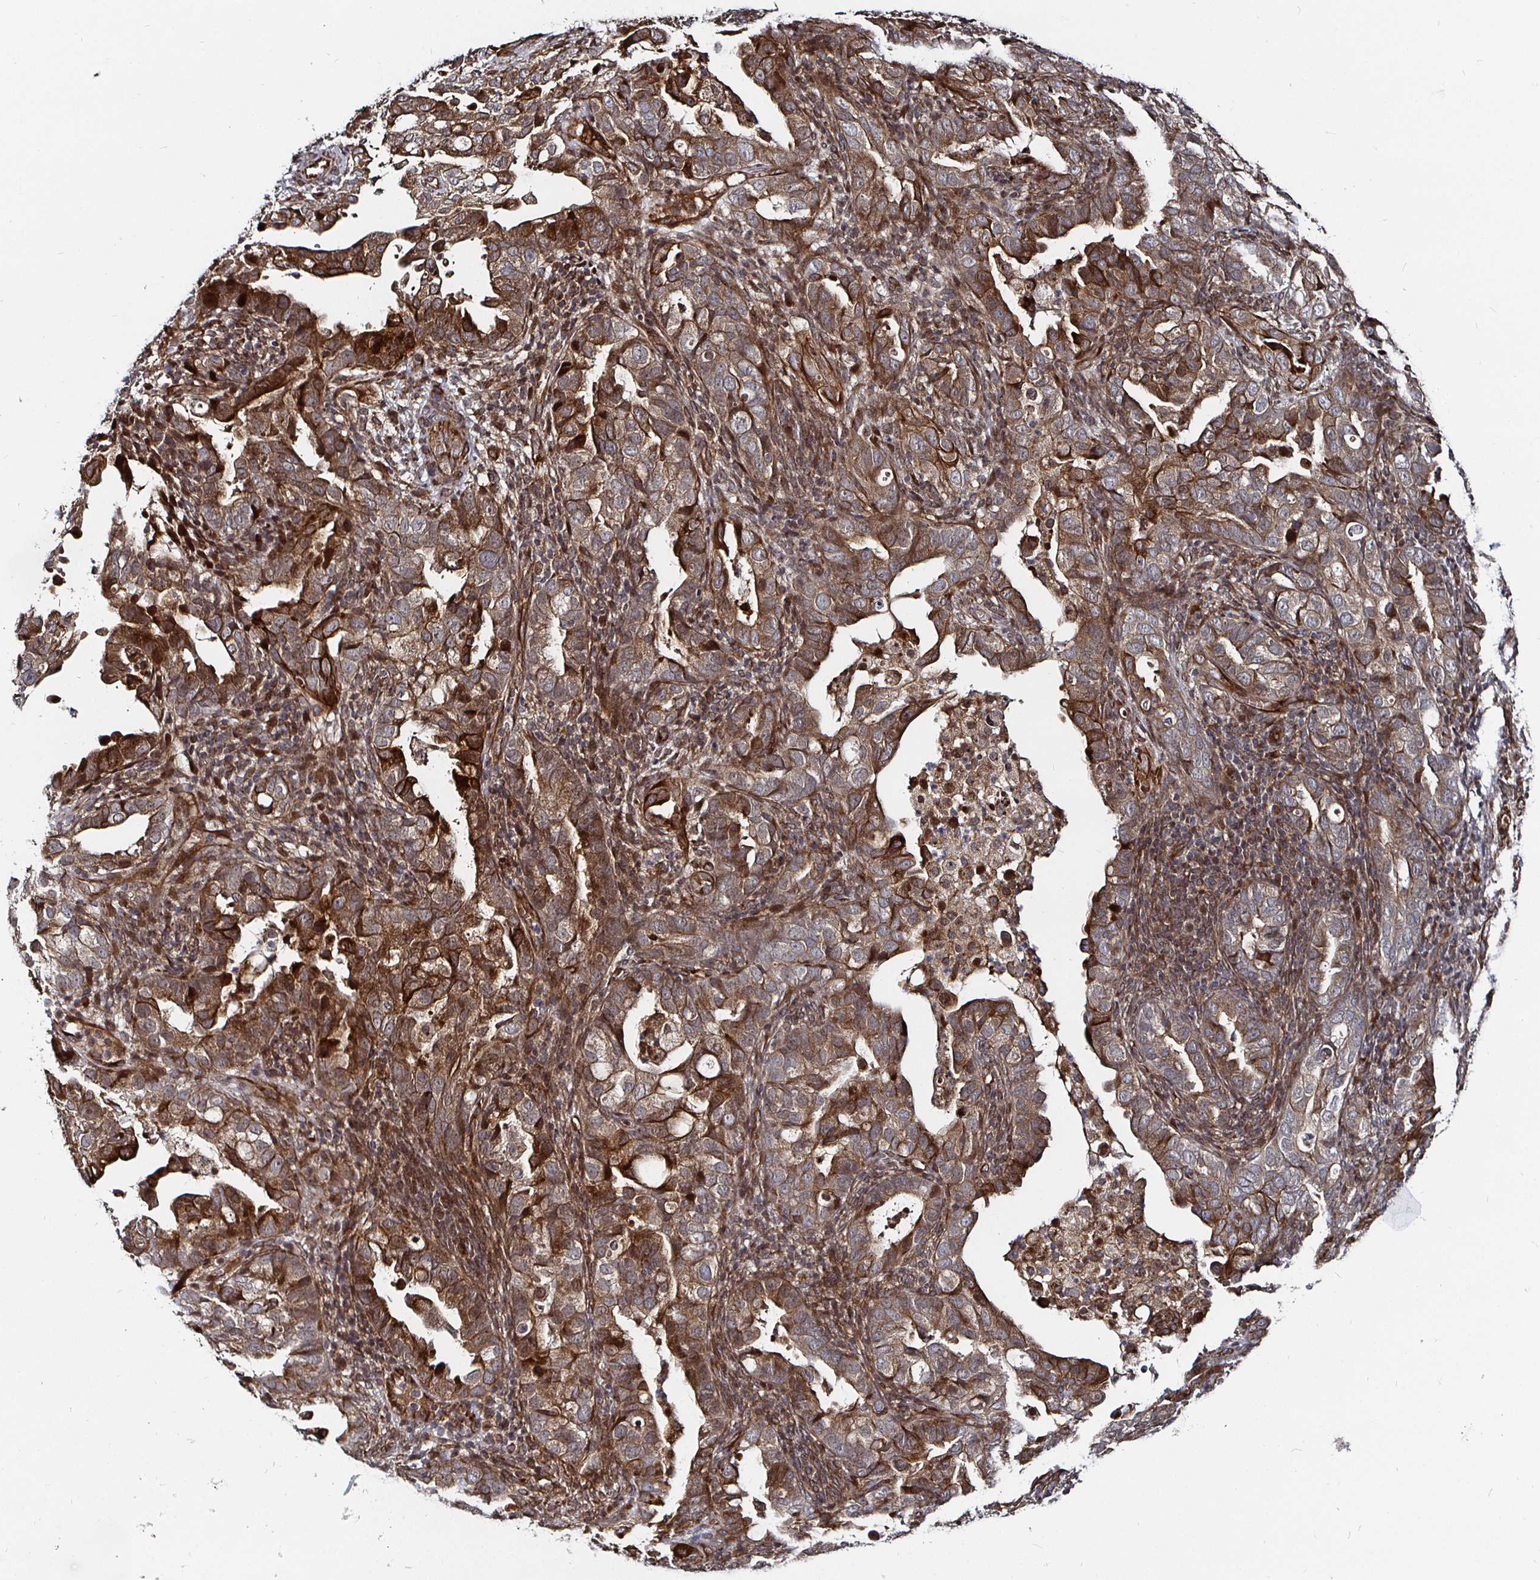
{"staining": {"intensity": "moderate", "quantity": ">75%", "location": "cytoplasmic/membranous"}, "tissue": "endometrial cancer", "cell_type": "Tumor cells", "image_type": "cancer", "snomed": [{"axis": "morphology", "description": "Adenocarcinoma, NOS"}, {"axis": "topography", "description": "Endometrium"}], "caption": "An image of endometrial cancer stained for a protein displays moderate cytoplasmic/membranous brown staining in tumor cells. (DAB IHC, brown staining for protein, blue staining for nuclei).", "gene": "TBKBP1", "patient": {"sex": "female", "age": 57}}